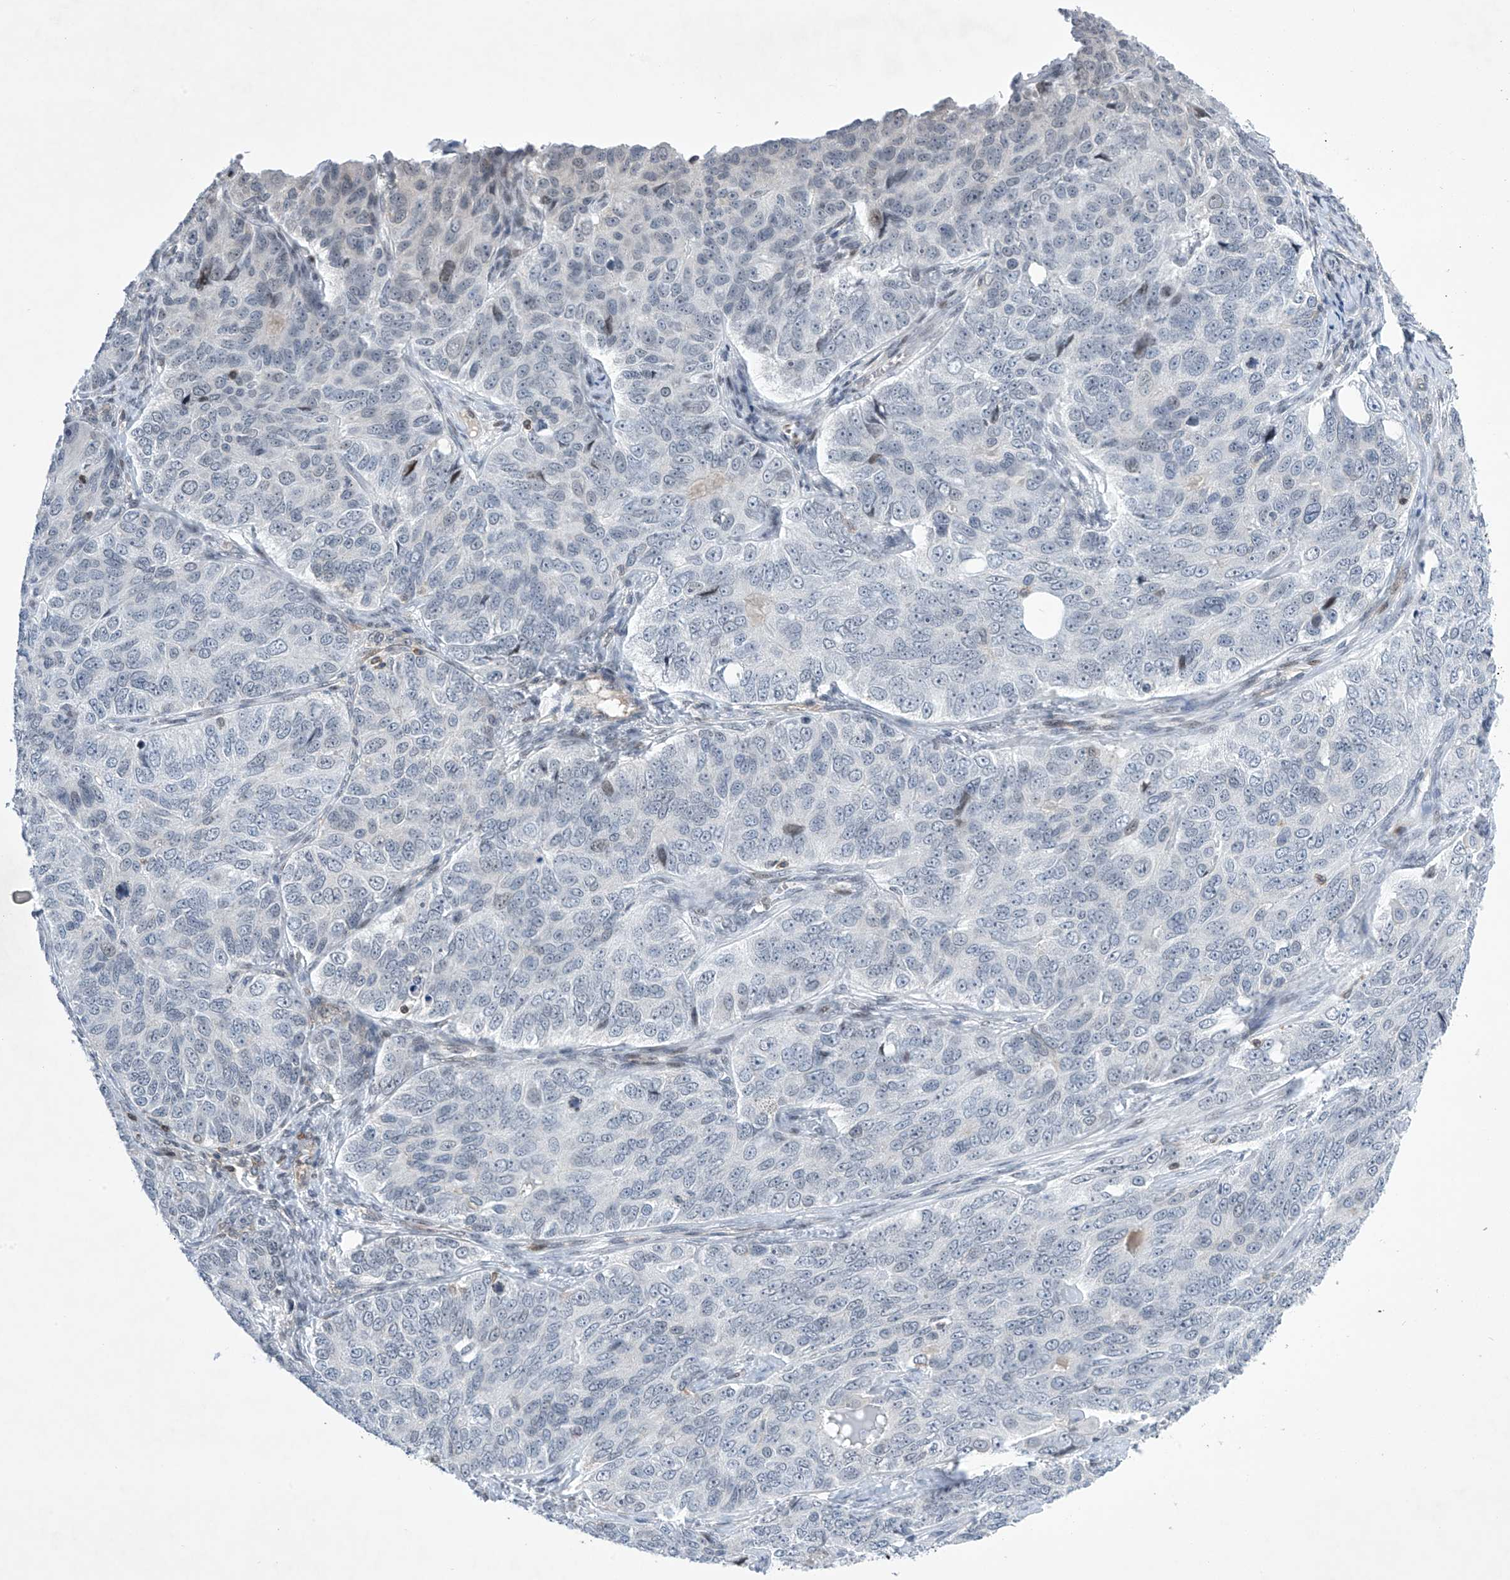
{"staining": {"intensity": "negative", "quantity": "none", "location": "none"}, "tissue": "ovarian cancer", "cell_type": "Tumor cells", "image_type": "cancer", "snomed": [{"axis": "morphology", "description": "Carcinoma, endometroid"}, {"axis": "topography", "description": "Ovary"}], "caption": "A micrograph of human ovarian cancer is negative for staining in tumor cells. (Stains: DAB (3,3'-diaminobenzidine) immunohistochemistry (IHC) with hematoxylin counter stain, Microscopy: brightfield microscopy at high magnification).", "gene": "MSL3", "patient": {"sex": "female", "age": 51}}